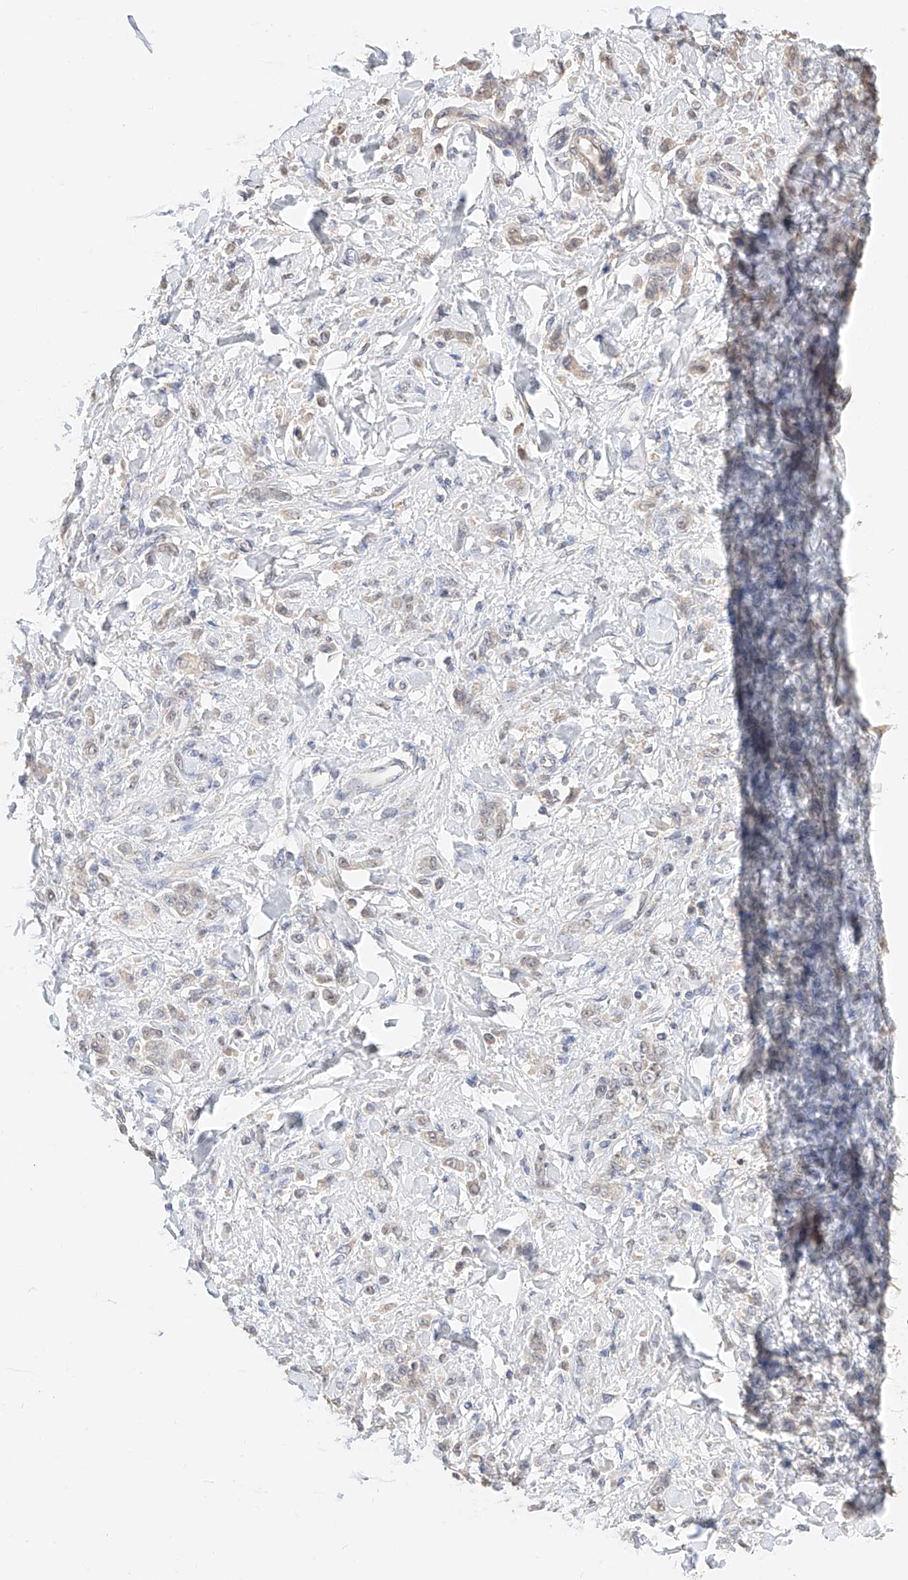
{"staining": {"intensity": "weak", "quantity": "<25%", "location": "cytoplasmic/membranous,nuclear"}, "tissue": "stomach cancer", "cell_type": "Tumor cells", "image_type": "cancer", "snomed": [{"axis": "morphology", "description": "Normal tissue, NOS"}, {"axis": "morphology", "description": "Adenocarcinoma, NOS"}, {"axis": "topography", "description": "Stomach"}], "caption": "This micrograph is of adenocarcinoma (stomach) stained with IHC to label a protein in brown with the nuclei are counter-stained blue. There is no expression in tumor cells.", "gene": "IL22RA2", "patient": {"sex": "male", "age": 82}}